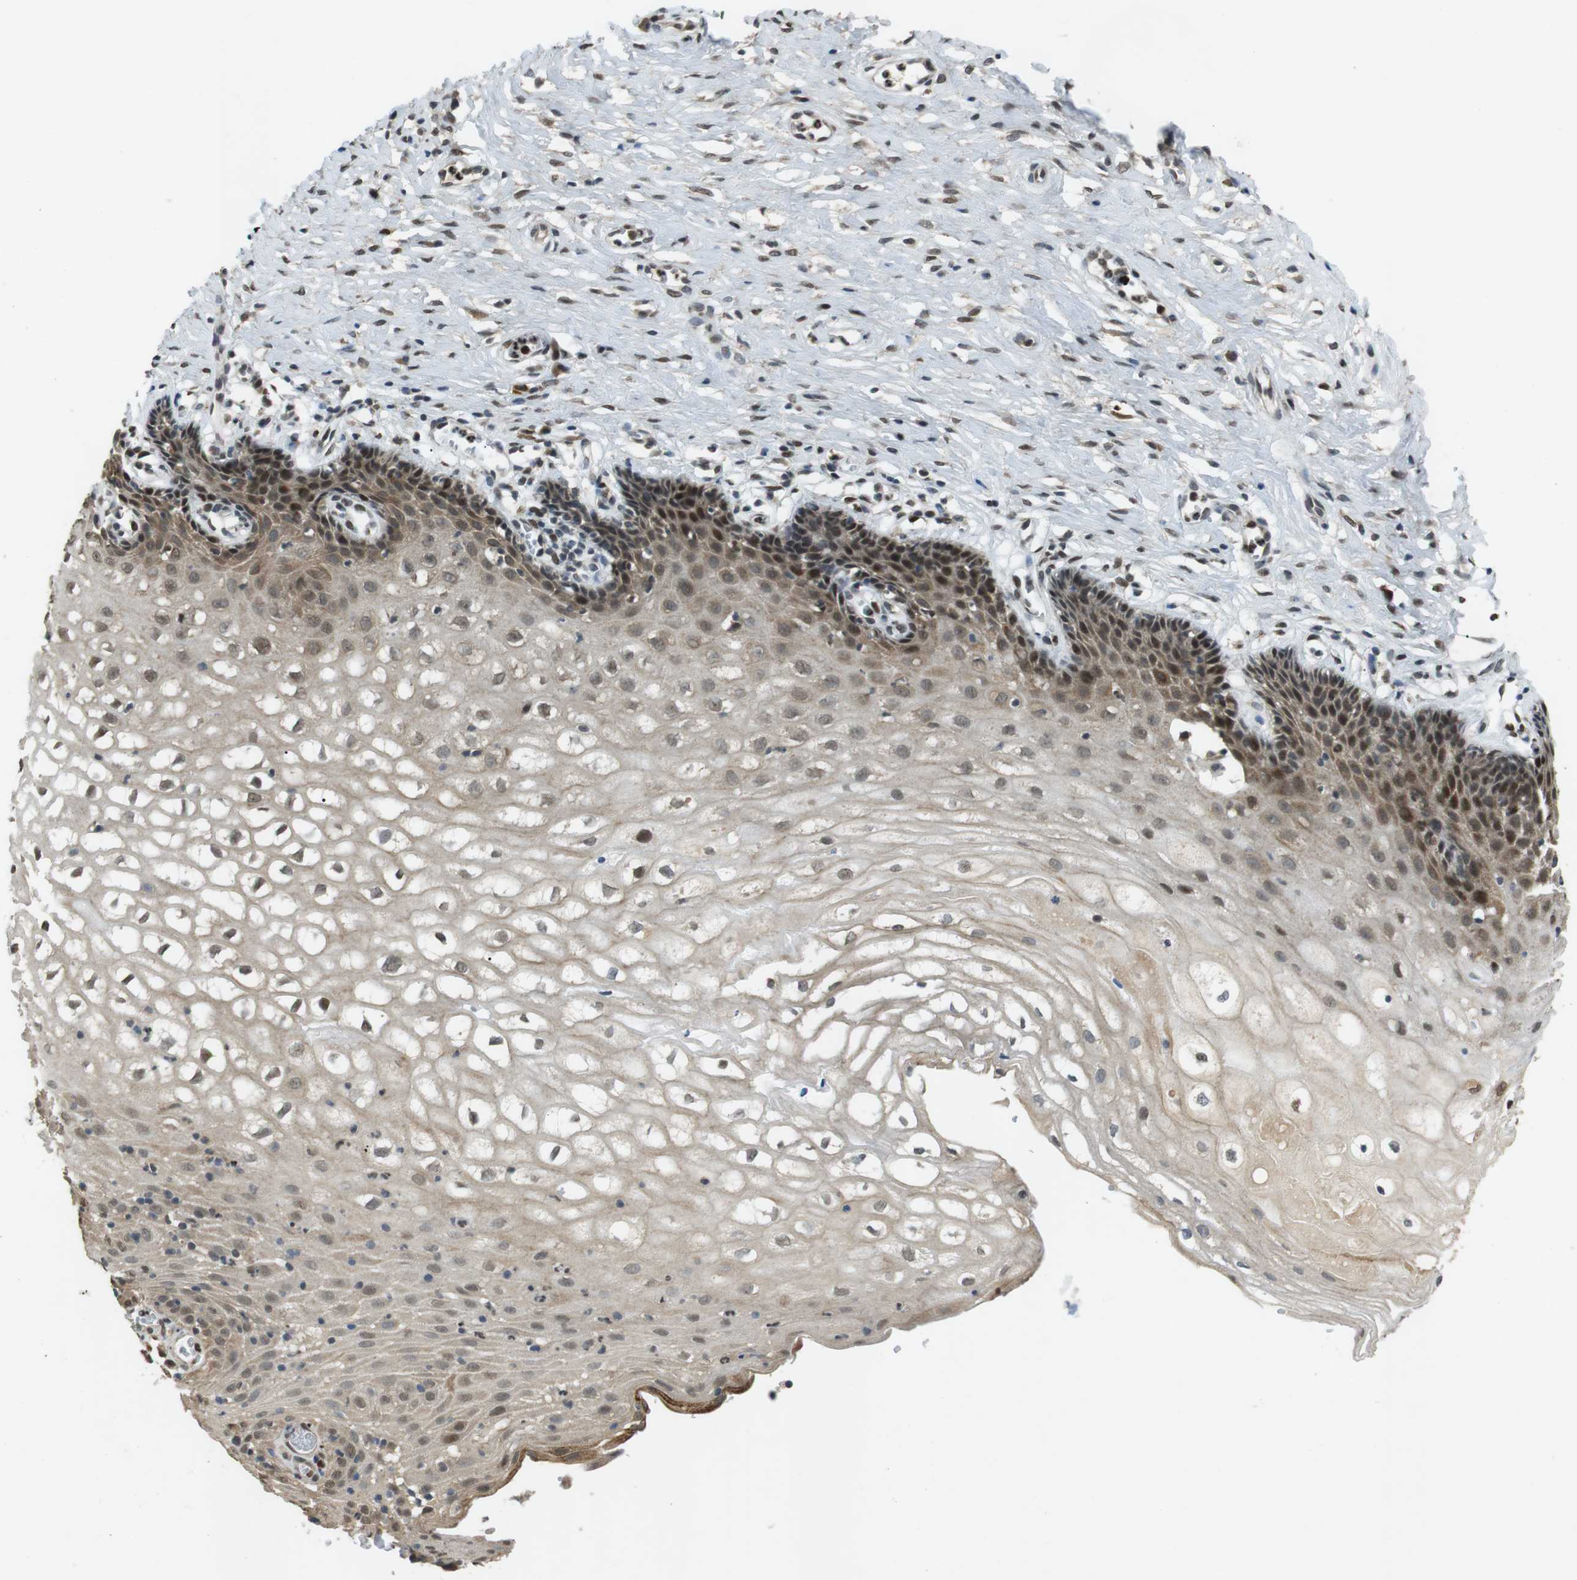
{"staining": {"intensity": "strong", "quantity": "<25%", "location": "cytoplasmic/membranous,nuclear"}, "tissue": "cervical cancer", "cell_type": "Tumor cells", "image_type": "cancer", "snomed": [{"axis": "morphology", "description": "Squamous cell carcinoma, NOS"}, {"axis": "topography", "description": "Cervix"}], "caption": "A brown stain highlights strong cytoplasmic/membranous and nuclear positivity of a protein in cervical squamous cell carcinoma tumor cells.", "gene": "ORAI3", "patient": {"sex": "female", "age": 32}}